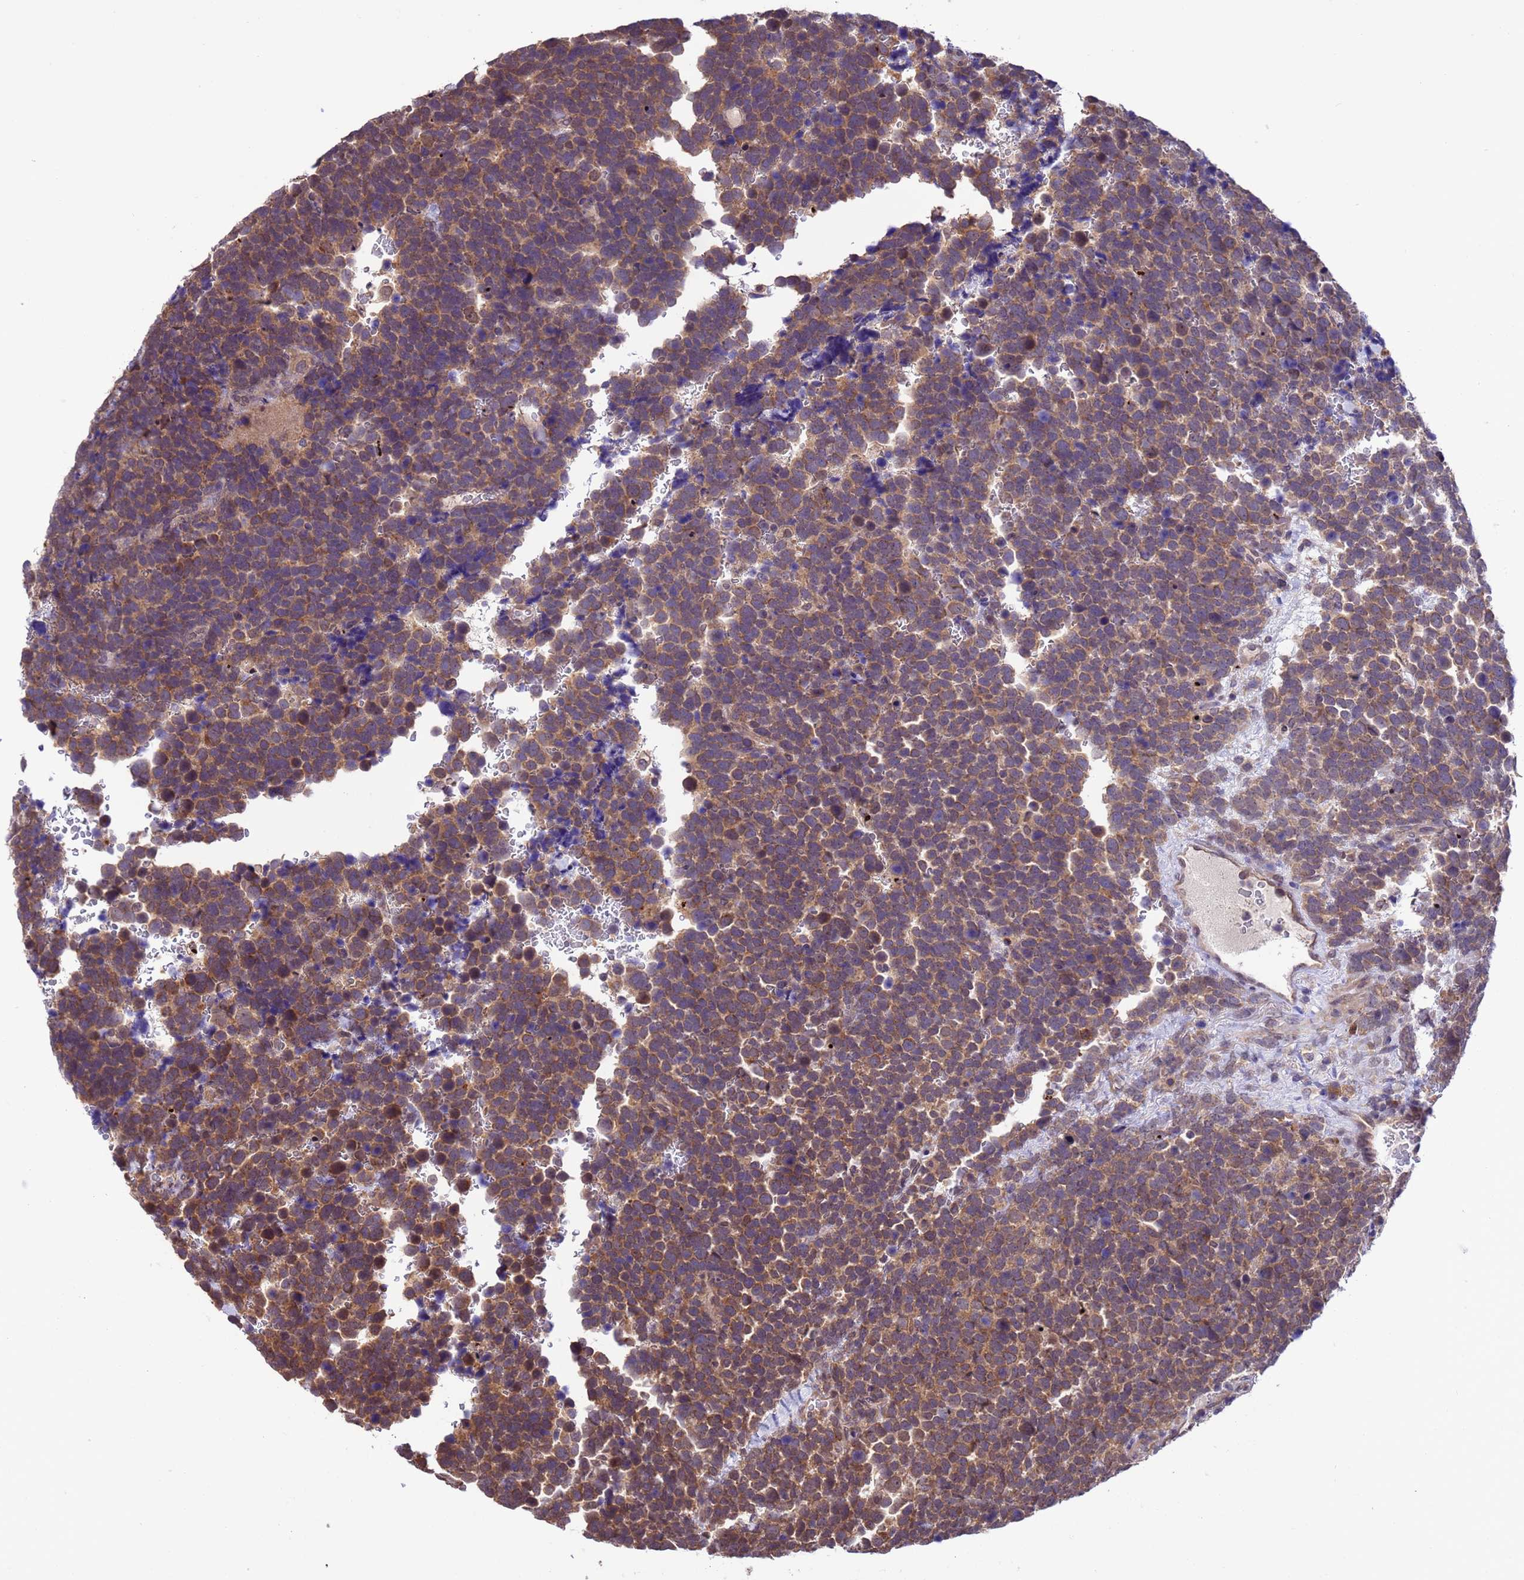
{"staining": {"intensity": "moderate", "quantity": ">75%", "location": "cytoplasmic/membranous"}, "tissue": "urothelial cancer", "cell_type": "Tumor cells", "image_type": "cancer", "snomed": [{"axis": "morphology", "description": "Urothelial carcinoma, High grade"}, {"axis": "topography", "description": "Urinary bladder"}], "caption": "Immunohistochemistry (DAB) staining of high-grade urothelial carcinoma displays moderate cytoplasmic/membranous protein expression in about >75% of tumor cells.", "gene": "ZFP69B", "patient": {"sex": "female", "age": 82}}